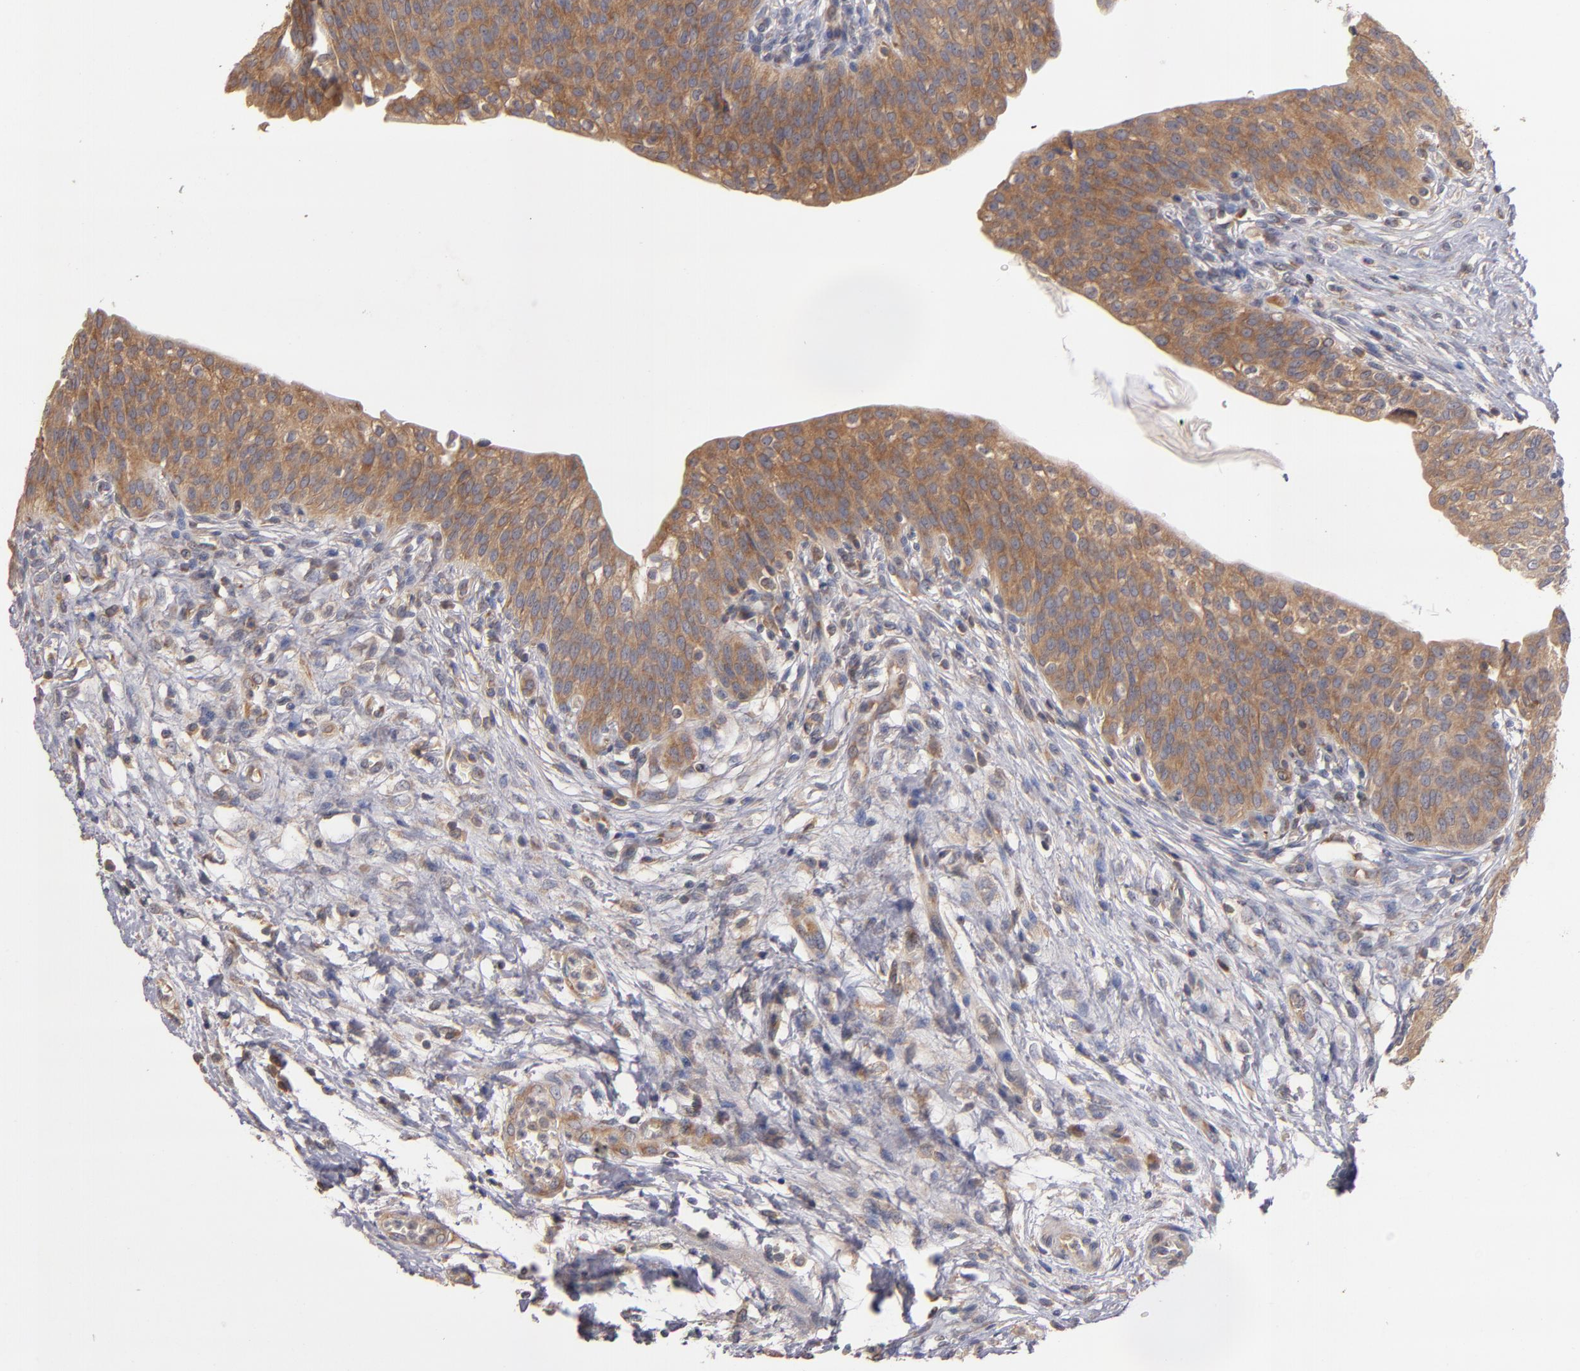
{"staining": {"intensity": "moderate", "quantity": ">75%", "location": "cytoplasmic/membranous"}, "tissue": "urinary bladder", "cell_type": "Urothelial cells", "image_type": "normal", "snomed": [{"axis": "morphology", "description": "Normal tissue, NOS"}, {"axis": "topography", "description": "Urinary bladder"}], "caption": "A brown stain labels moderate cytoplasmic/membranous positivity of a protein in urothelial cells of unremarkable urinary bladder. (DAB (3,3'-diaminobenzidine) IHC, brown staining for protein, blue staining for nuclei).", "gene": "UPF3B", "patient": {"sex": "female", "age": 55}}